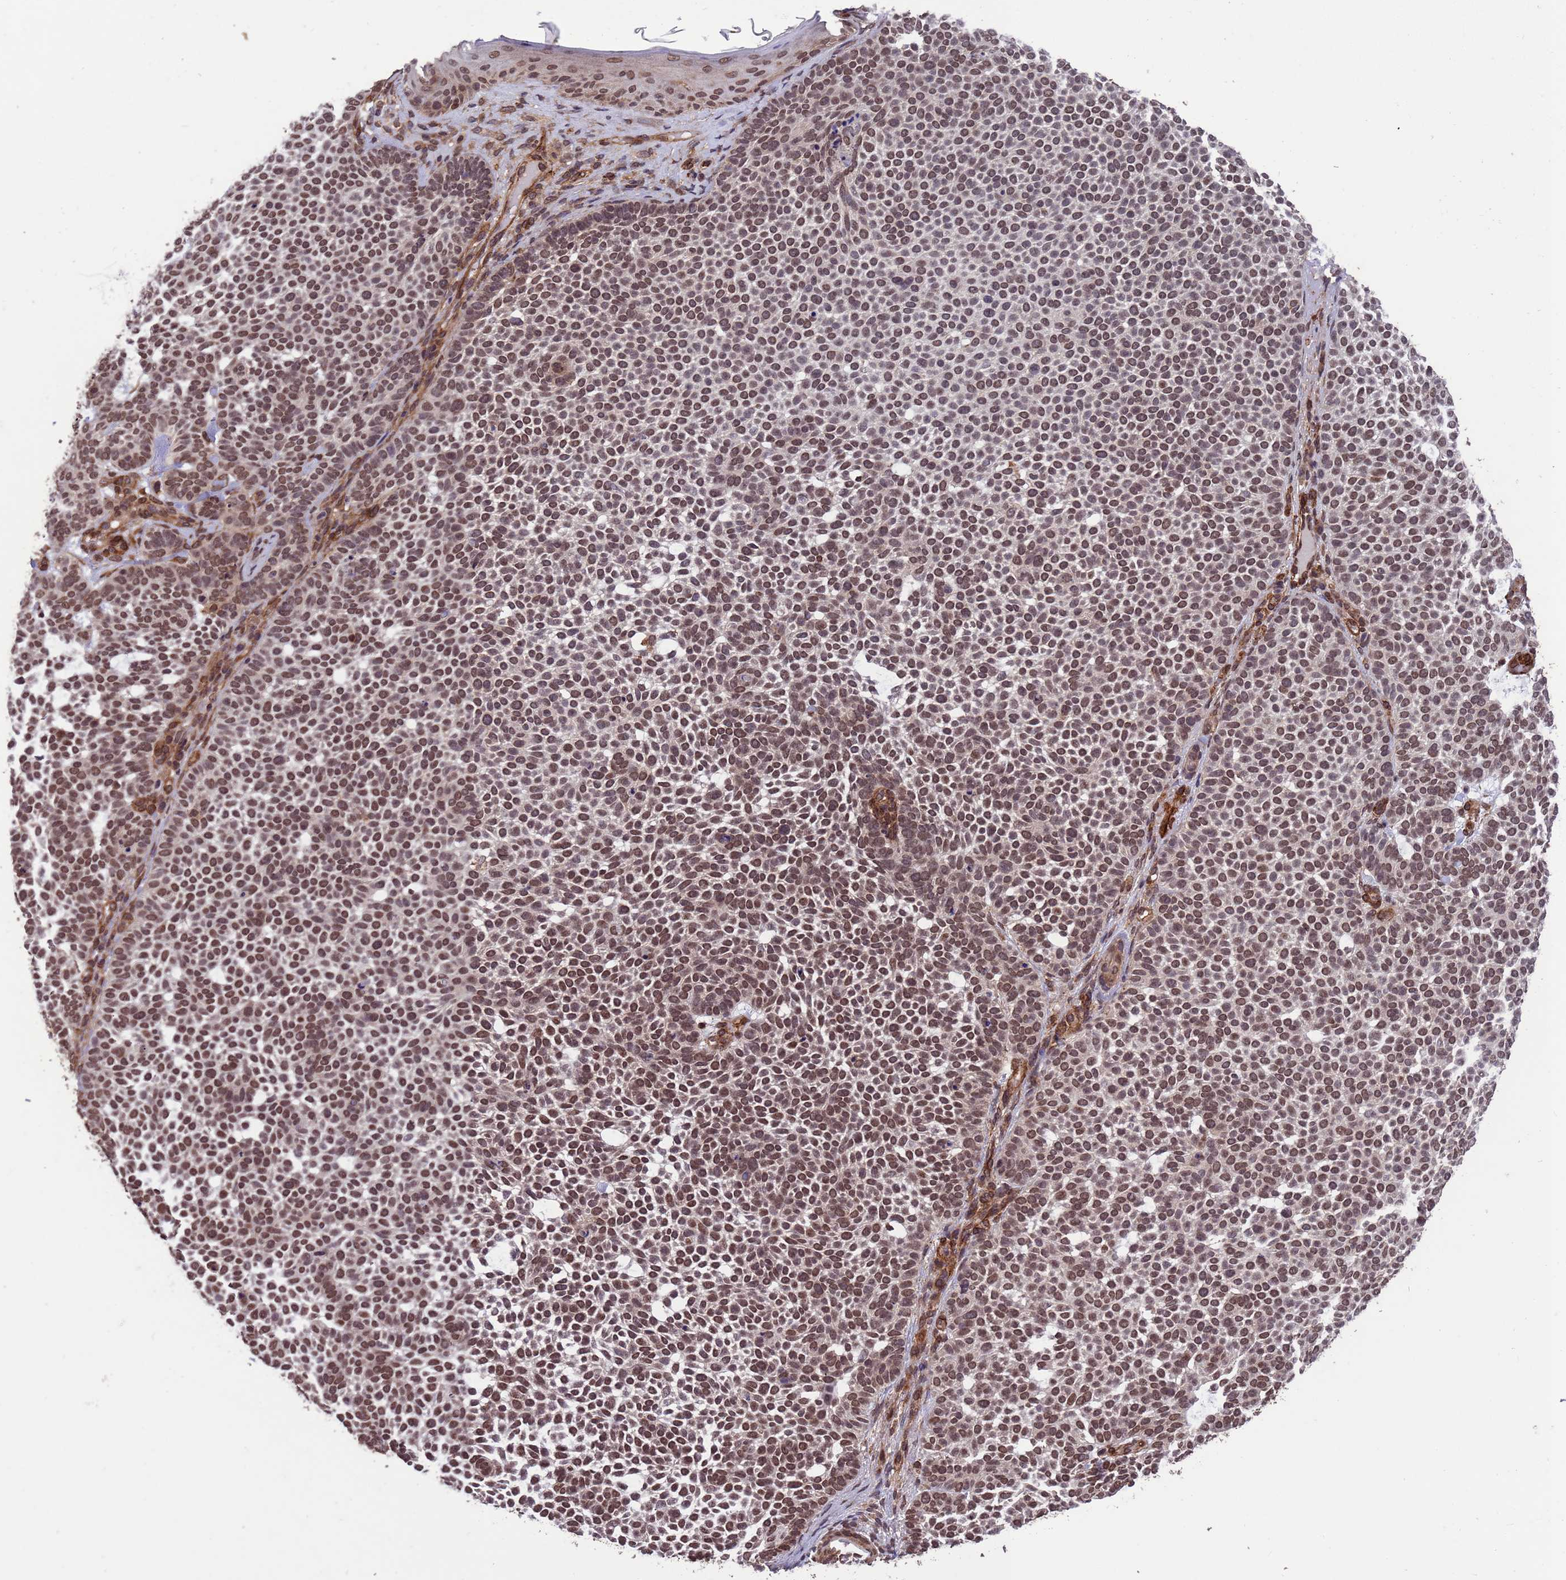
{"staining": {"intensity": "moderate", "quantity": ">75%", "location": "nuclear"}, "tissue": "skin cancer", "cell_type": "Tumor cells", "image_type": "cancer", "snomed": [{"axis": "morphology", "description": "Basal cell carcinoma"}, {"axis": "topography", "description": "Skin"}], "caption": "Human skin cancer (basal cell carcinoma) stained with a brown dye shows moderate nuclear positive expression in approximately >75% of tumor cells.", "gene": "VSTM4", "patient": {"sex": "female", "age": 77}}